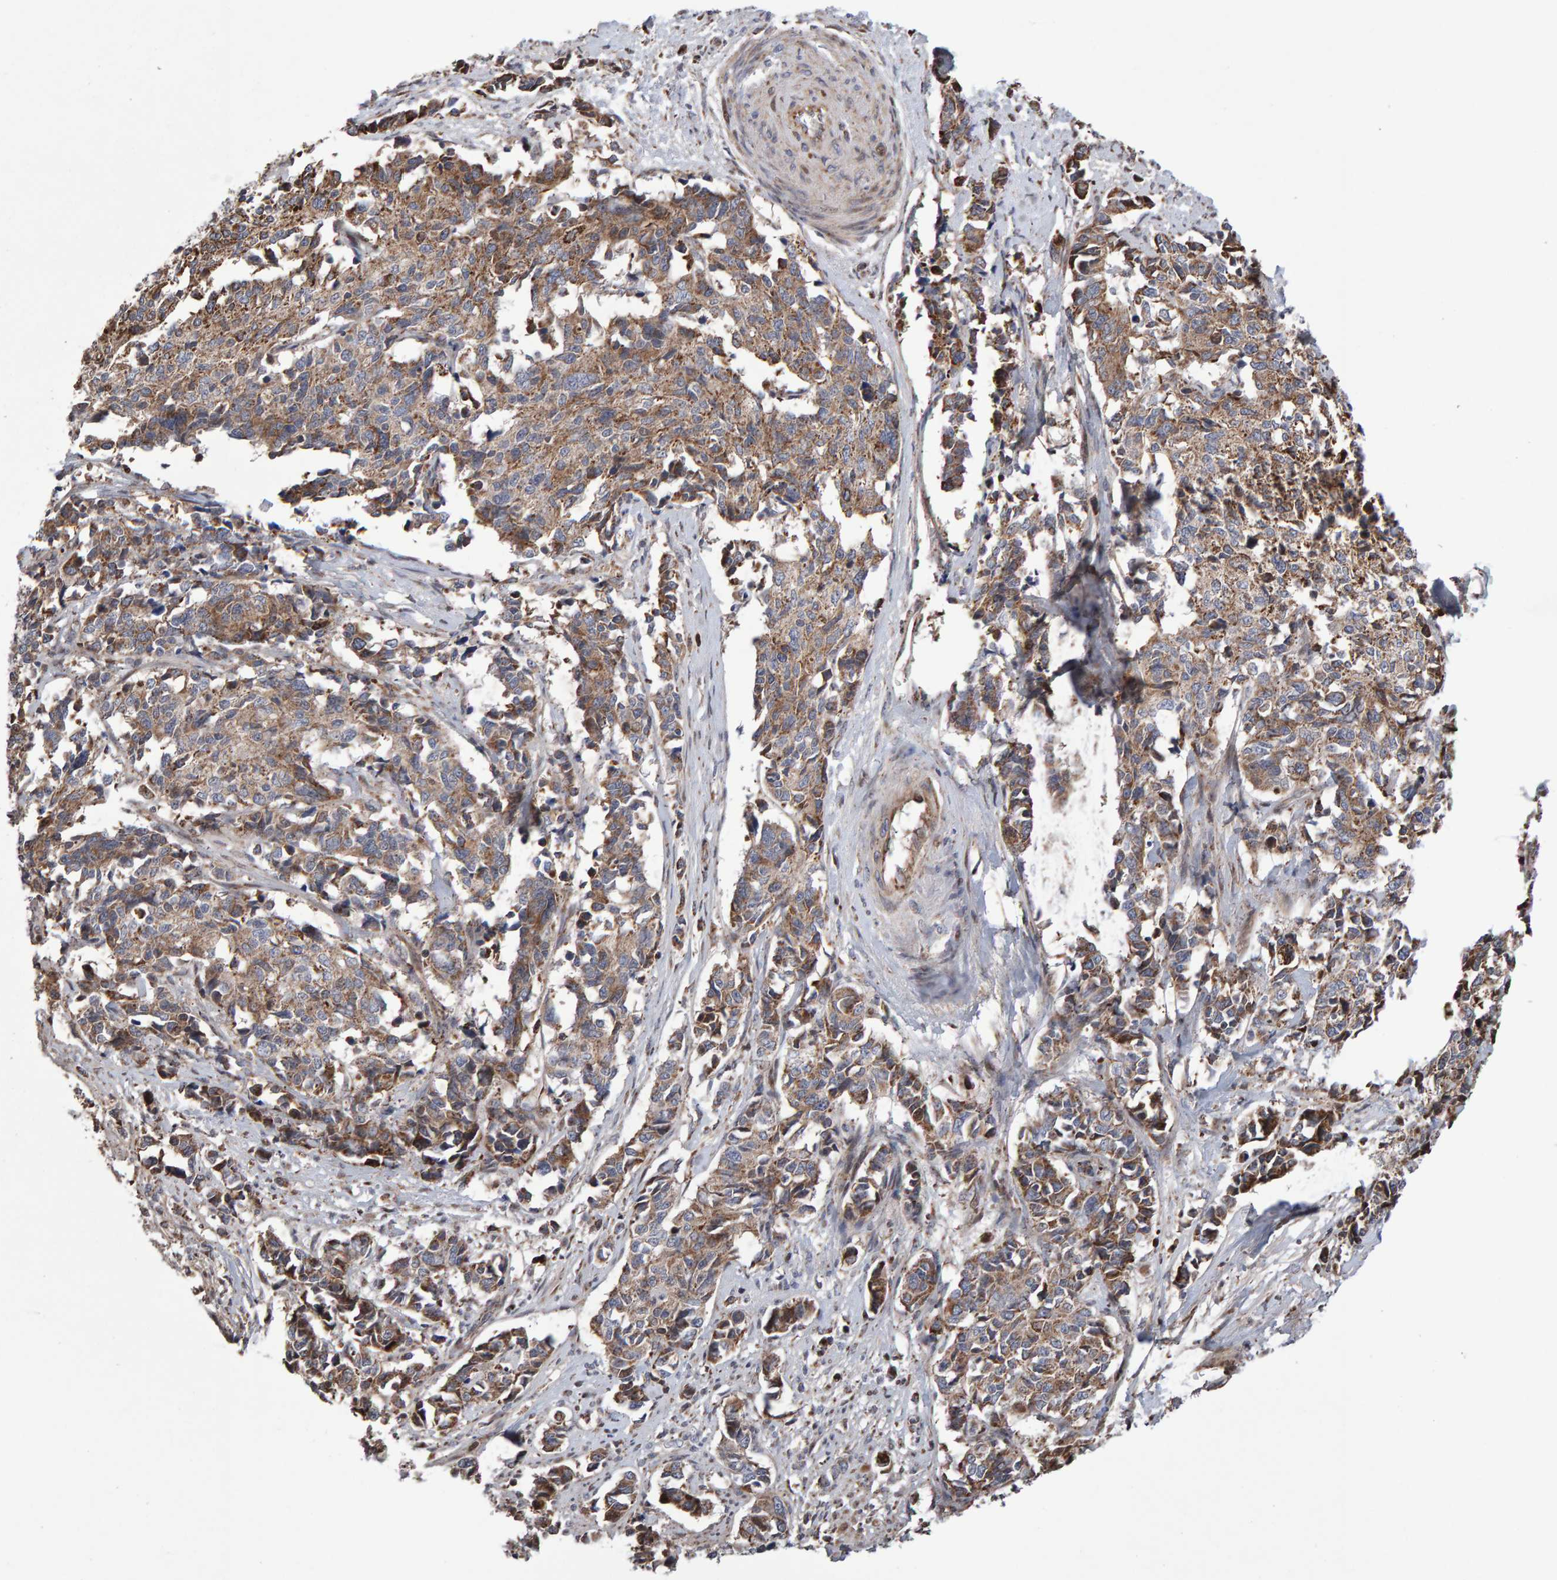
{"staining": {"intensity": "moderate", "quantity": ">75%", "location": "cytoplasmic/membranous"}, "tissue": "cervical cancer", "cell_type": "Tumor cells", "image_type": "cancer", "snomed": [{"axis": "morphology", "description": "Normal tissue, NOS"}, {"axis": "morphology", "description": "Squamous cell carcinoma, NOS"}, {"axis": "topography", "description": "Cervix"}], "caption": "This is an image of IHC staining of squamous cell carcinoma (cervical), which shows moderate staining in the cytoplasmic/membranous of tumor cells.", "gene": "PECR", "patient": {"sex": "female", "age": 35}}